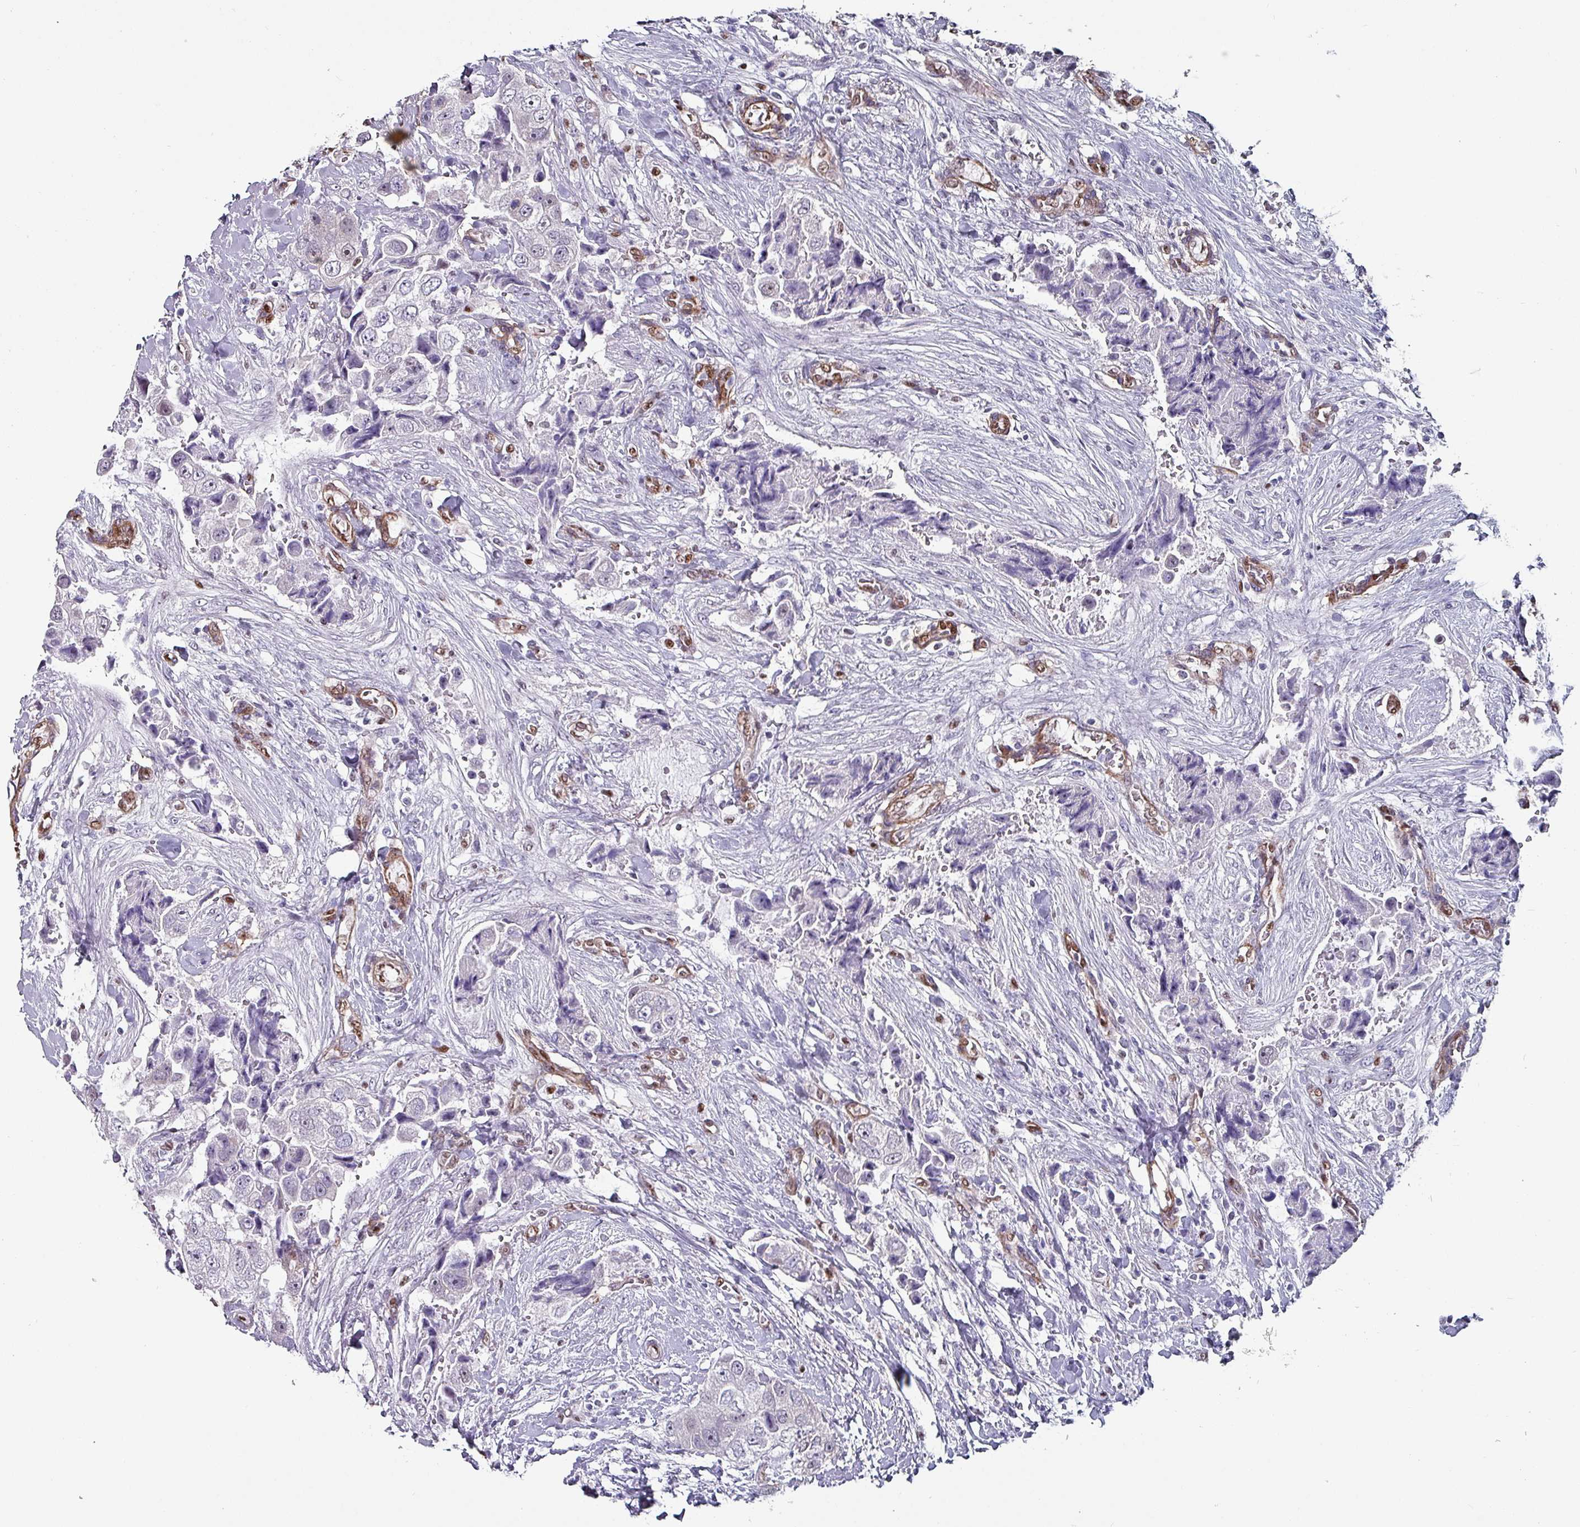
{"staining": {"intensity": "negative", "quantity": "none", "location": "none"}, "tissue": "breast cancer", "cell_type": "Tumor cells", "image_type": "cancer", "snomed": [{"axis": "morphology", "description": "Normal tissue, NOS"}, {"axis": "morphology", "description": "Duct carcinoma"}, {"axis": "topography", "description": "Breast"}], "caption": "Tumor cells are negative for protein expression in human infiltrating ductal carcinoma (breast).", "gene": "ZNF816-ZNF321P", "patient": {"sex": "female", "age": 62}}